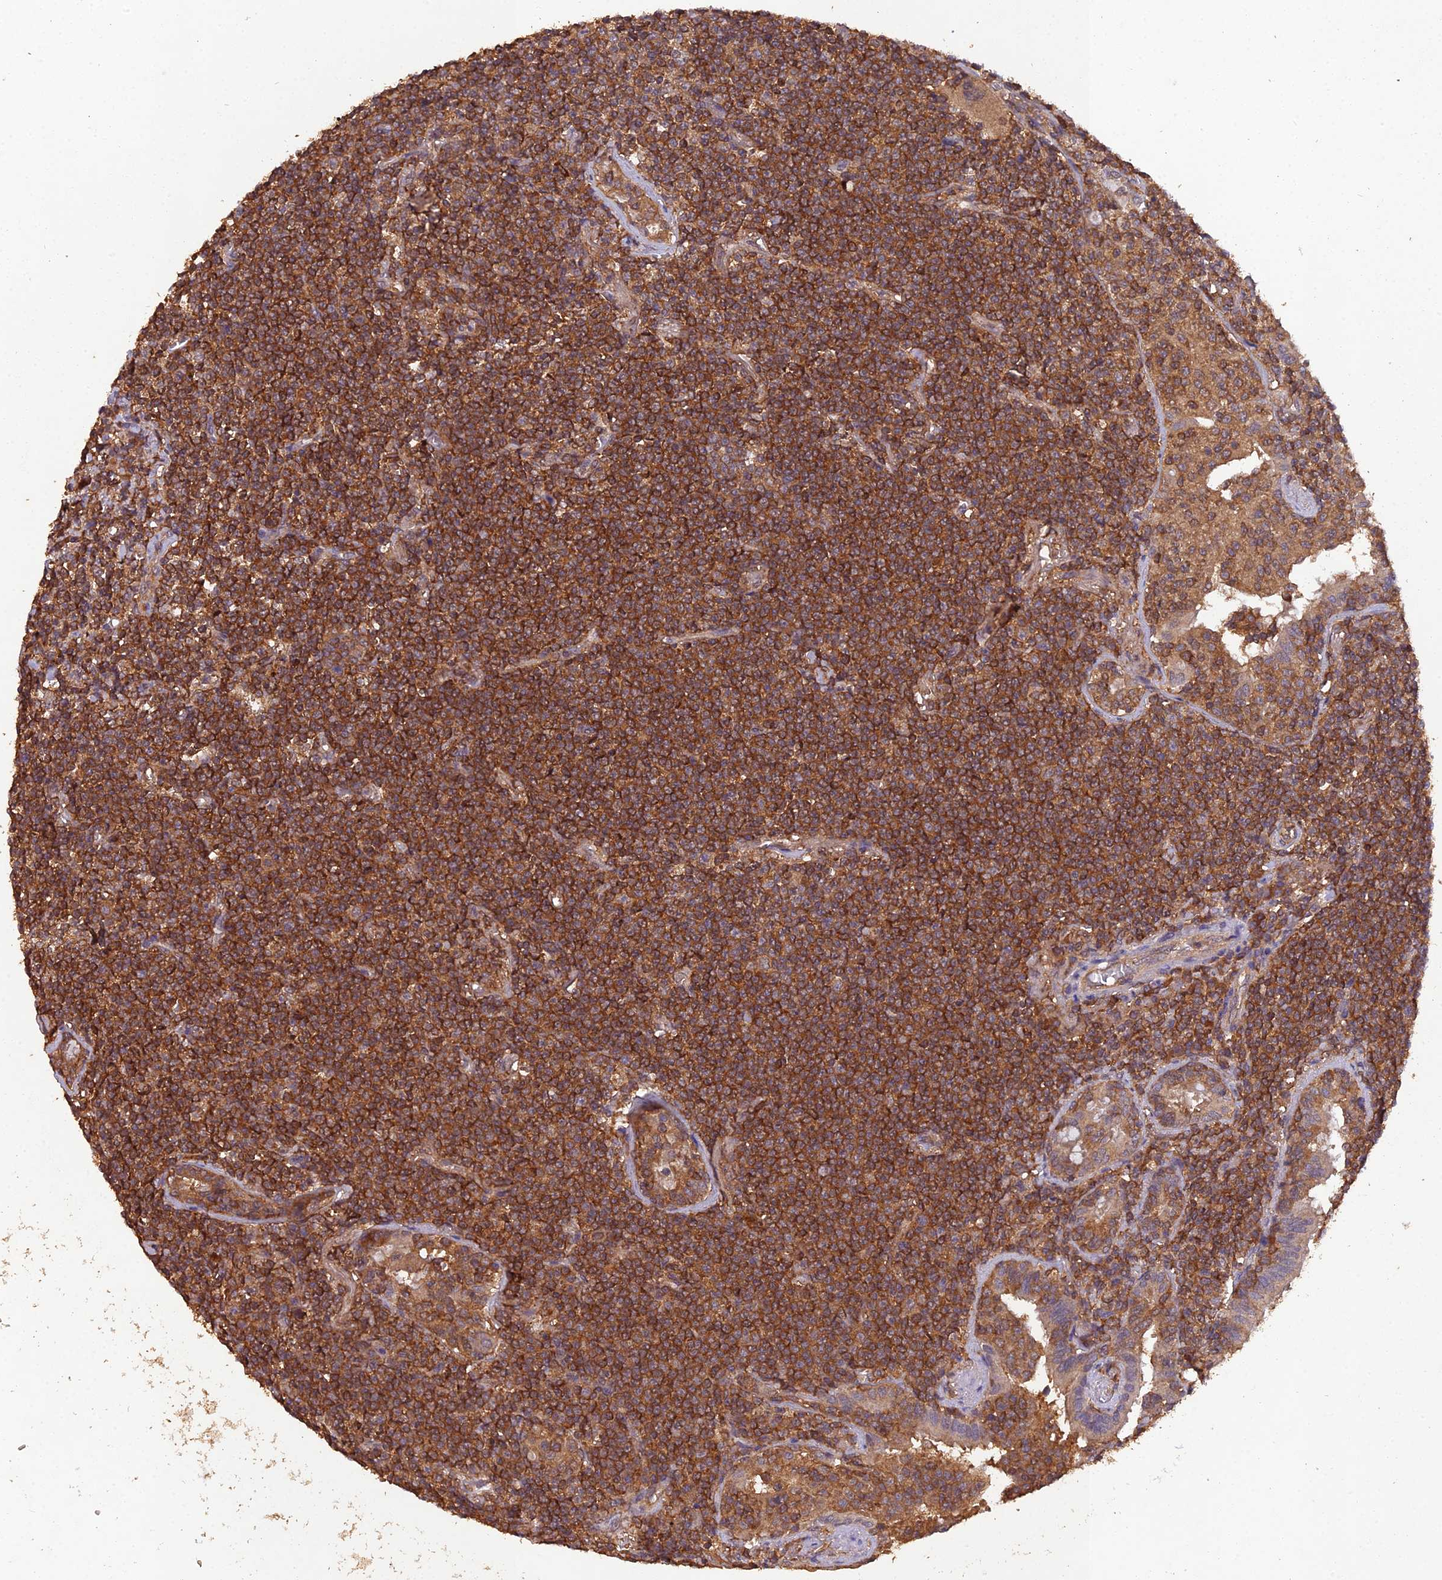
{"staining": {"intensity": "strong", "quantity": ">75%", "location": "cytoplasmic/membranous"}, "tissue": "lymphoma", "cell_type": "Tumor cells", "image_type": "cancer", "snomed": [{"axis": "morphology", "description": "Malignant lymphoma, non-Hodgkin's type, Low grade"}, {"axis": "topography", "description": "Lung"}], "caption": "Brown immunohistochemical staining in lymphoma demonstrates strong cytoplasmic/membranous positivity in approximately >75% of tumor cells.", "gene": "TMEM258", "patient": {"sex": "female", "age": 71}}